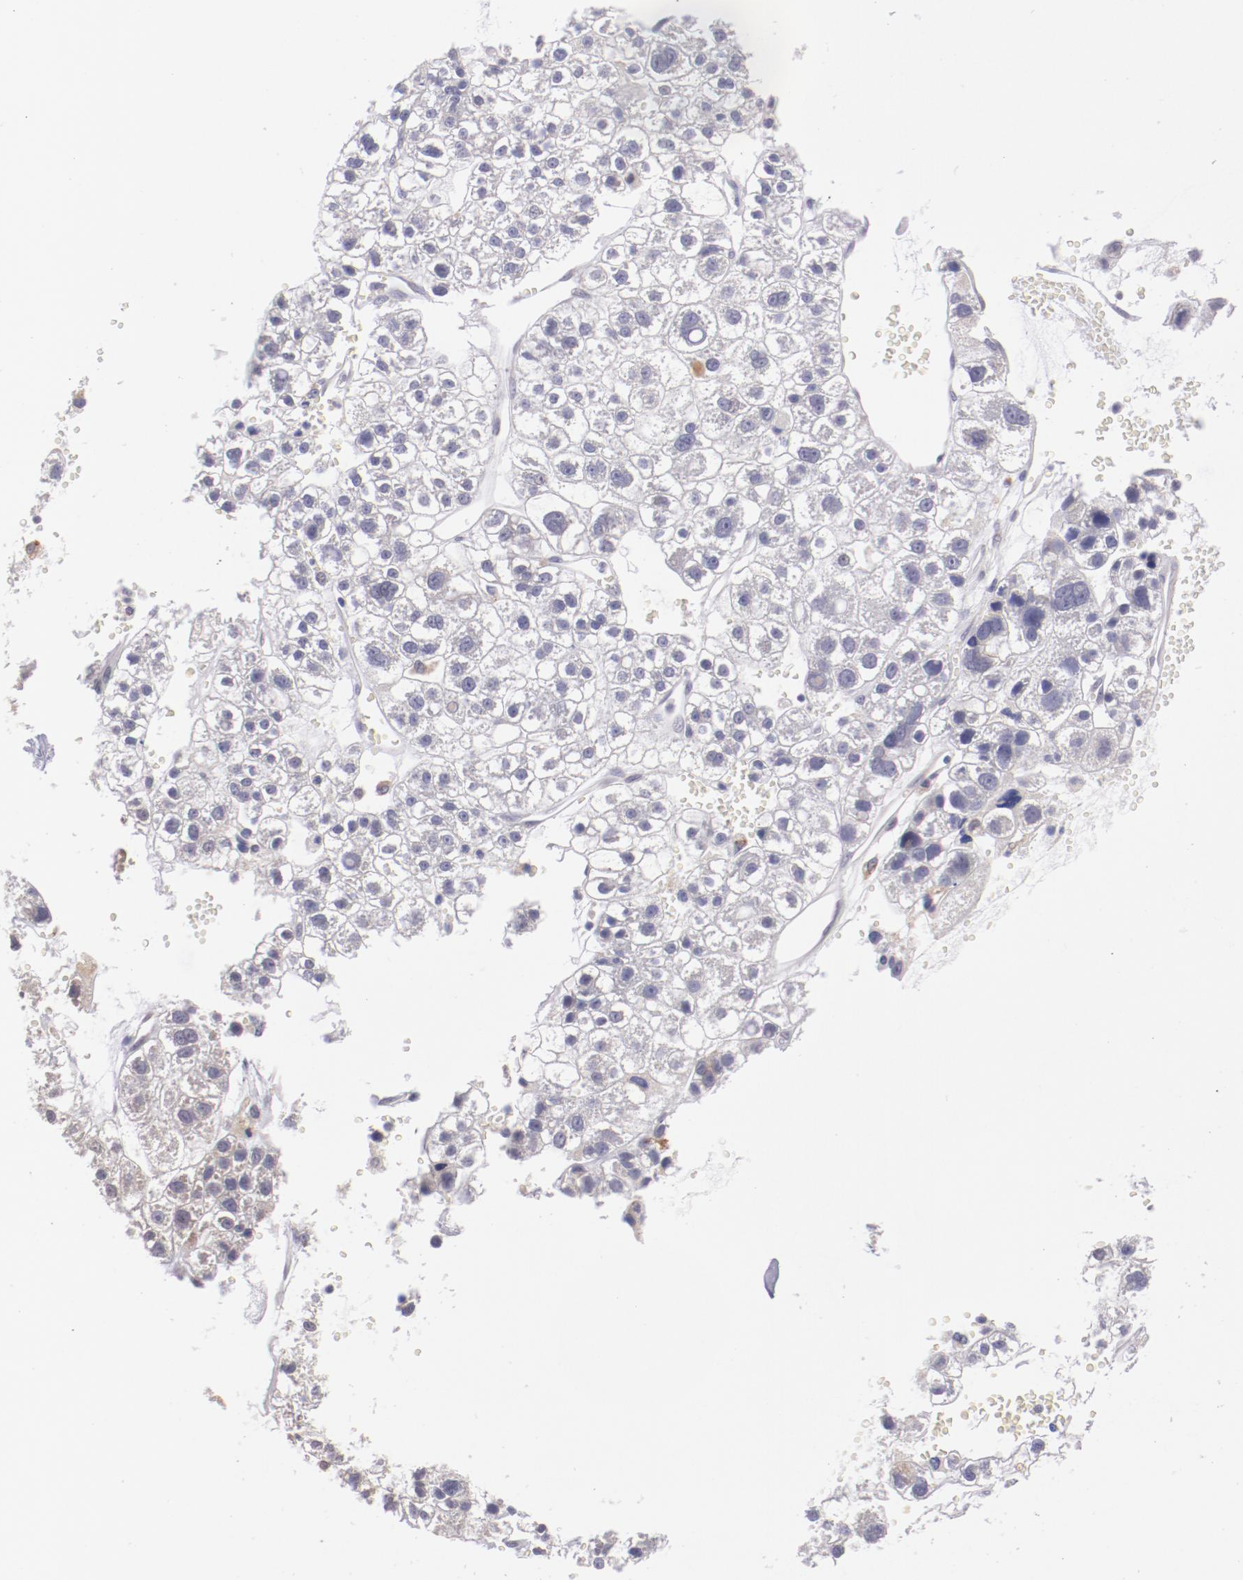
{"staining": {"intensity": "weak", "quantity": "<25%", "location": "cytoplasmic/membranous"}, "tissue": "liver cancer", "cell_type": "Tumor cells", "image_type": "cancer", "snomed": [{"axis": "morphology", "description": "Carcinoma, Hepatocellular, NOS"}, {"axis": "topography", "description": "Liver"}], "caption": "Immunohistochemical staining of human hepatocellular carcinoma (liver) shows no significant expression in tumor cells.", "gene": "TRAF3", "patient": {"sex": "female", "age": 85}}